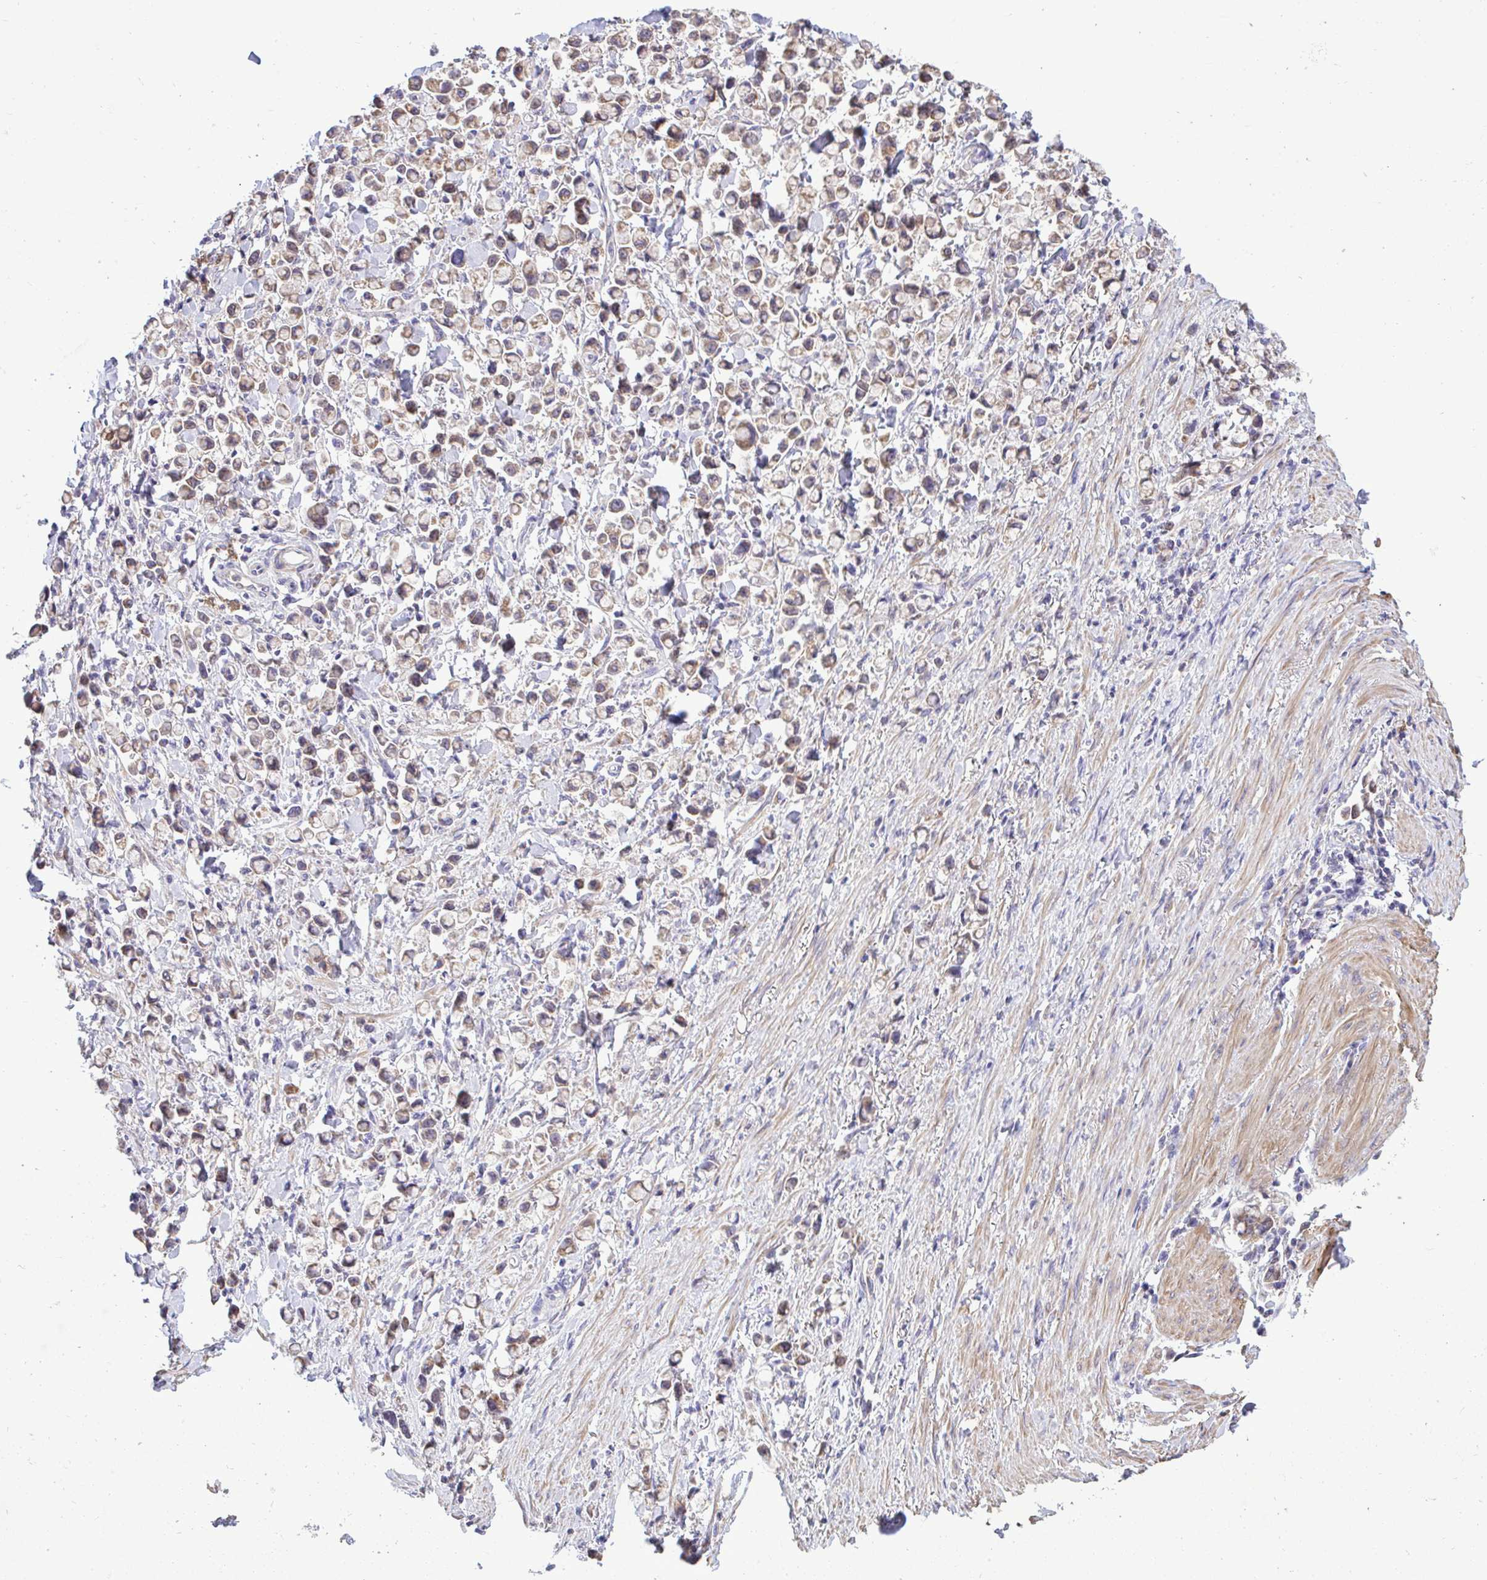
{"staining": {"intensity": "weak", "quantity": "25%-75%", "location": "cytoplasmic/membranous"}, "tissue": "stomach cancer", "cell_type": "Tumor cells", "image_type": "cancer", "snomed": [{"axis": "morphology", "description": "Adenocarcinoma, NOS"}, {"axis": "topography", "description": "Stomach"}], "caption": "A histopathology image of adenocarcinoma (stomach) stained for a protein shows weak cytoplasmic/membranous brown staining in tumor cells.", "gene": "SARS2", "patient": {"sex": "female", "age": 81}}